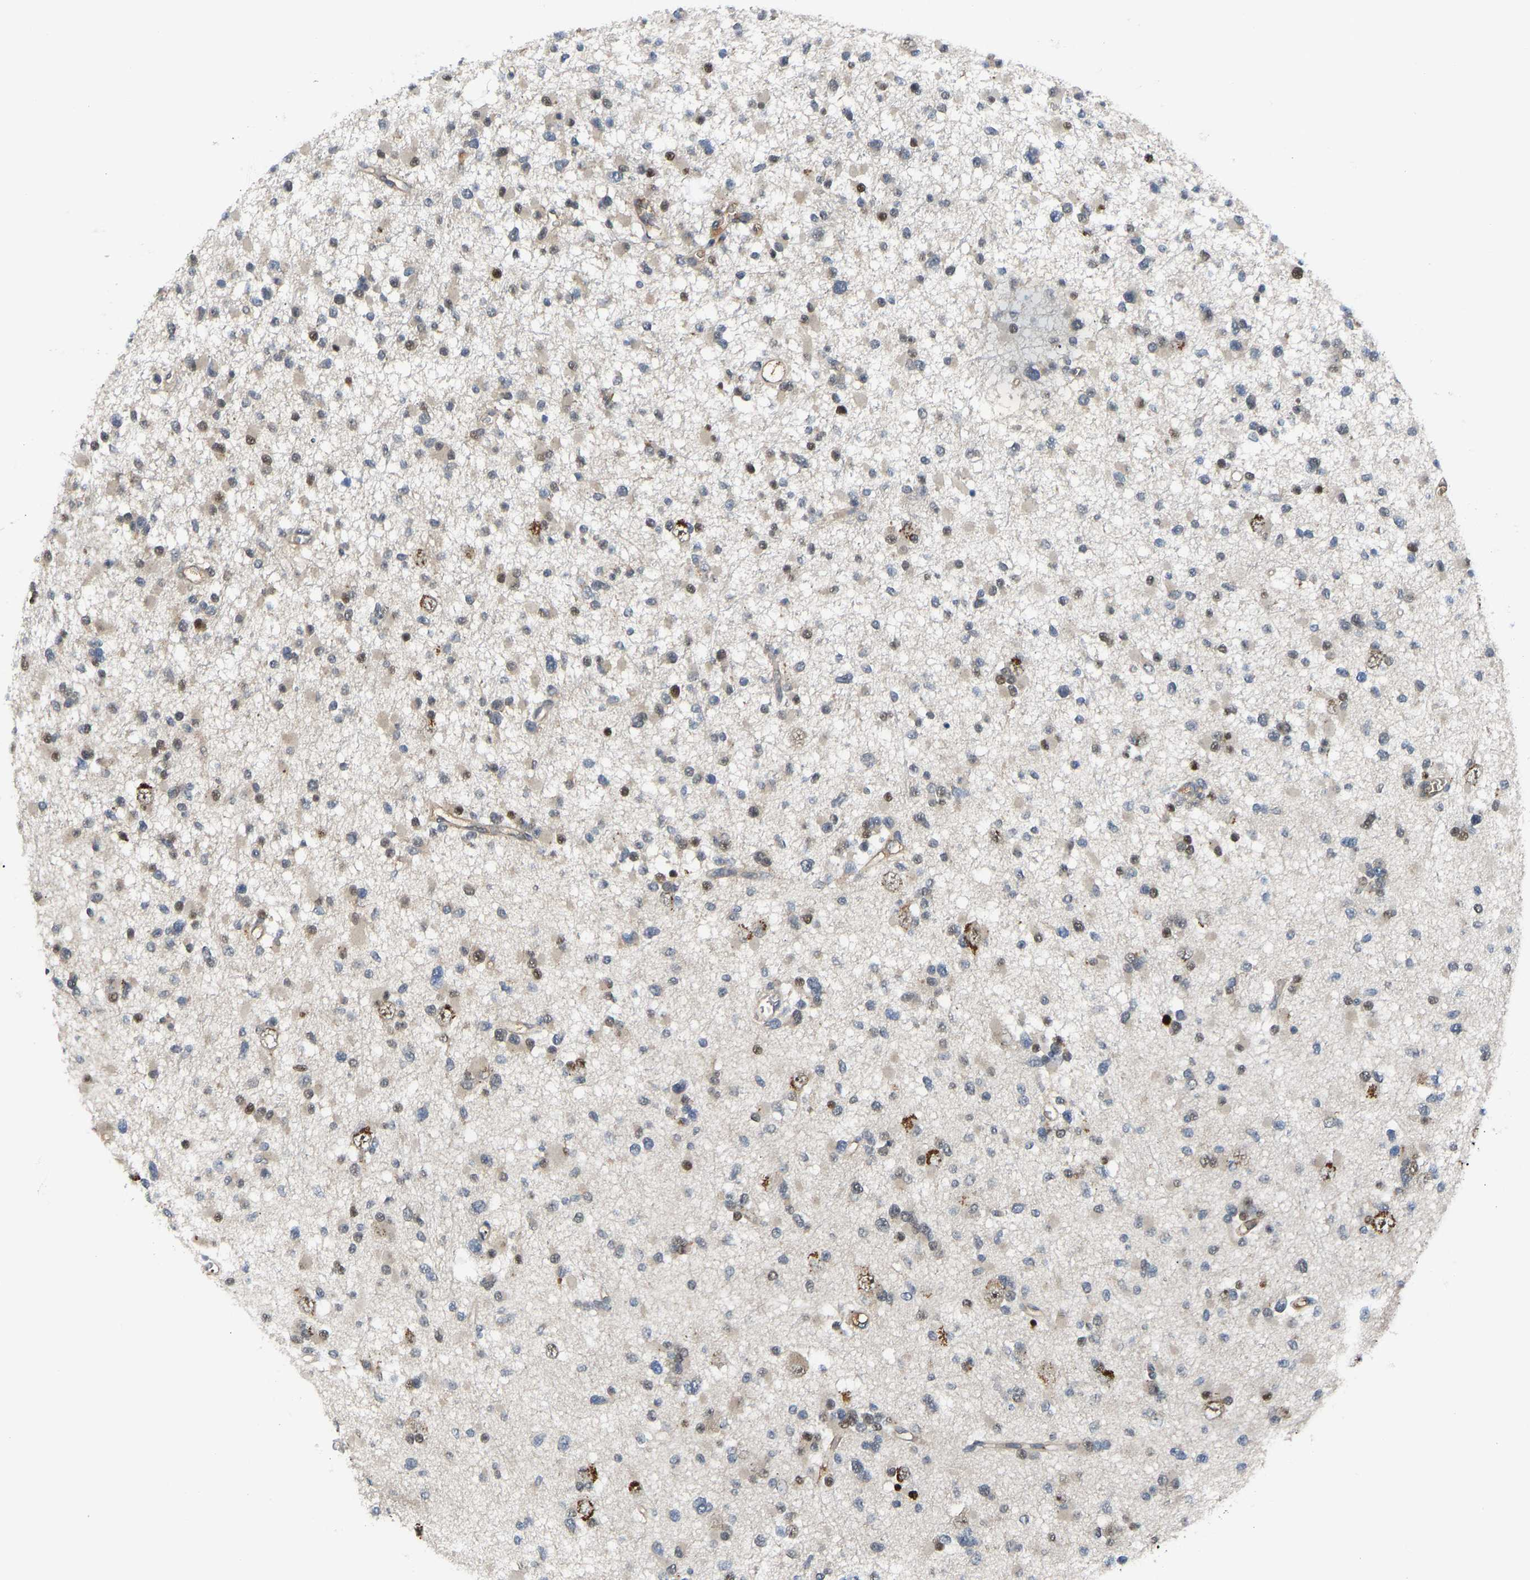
{"staining": {"intensity": "moderate", "quantity": "<25%", "location": "nuclear"}, "tissue": "glioma", "cell_type": "Tumor cells", "image_type": "cancer", "snomed": [{"axis": "morphology", "description": "Glioma, malignant, Low grade"}, {"axis": "topography", "description": "Brain"}], "caption": "An immunohistochemistry micrograph of tumor tissue is shown. Protein staining in brown highlights moderate nuclear positivity in malignant low-grade glioma within tumor cells.", "gene": "ZNF251", "patient": {"sex": "female", "age": 22}}